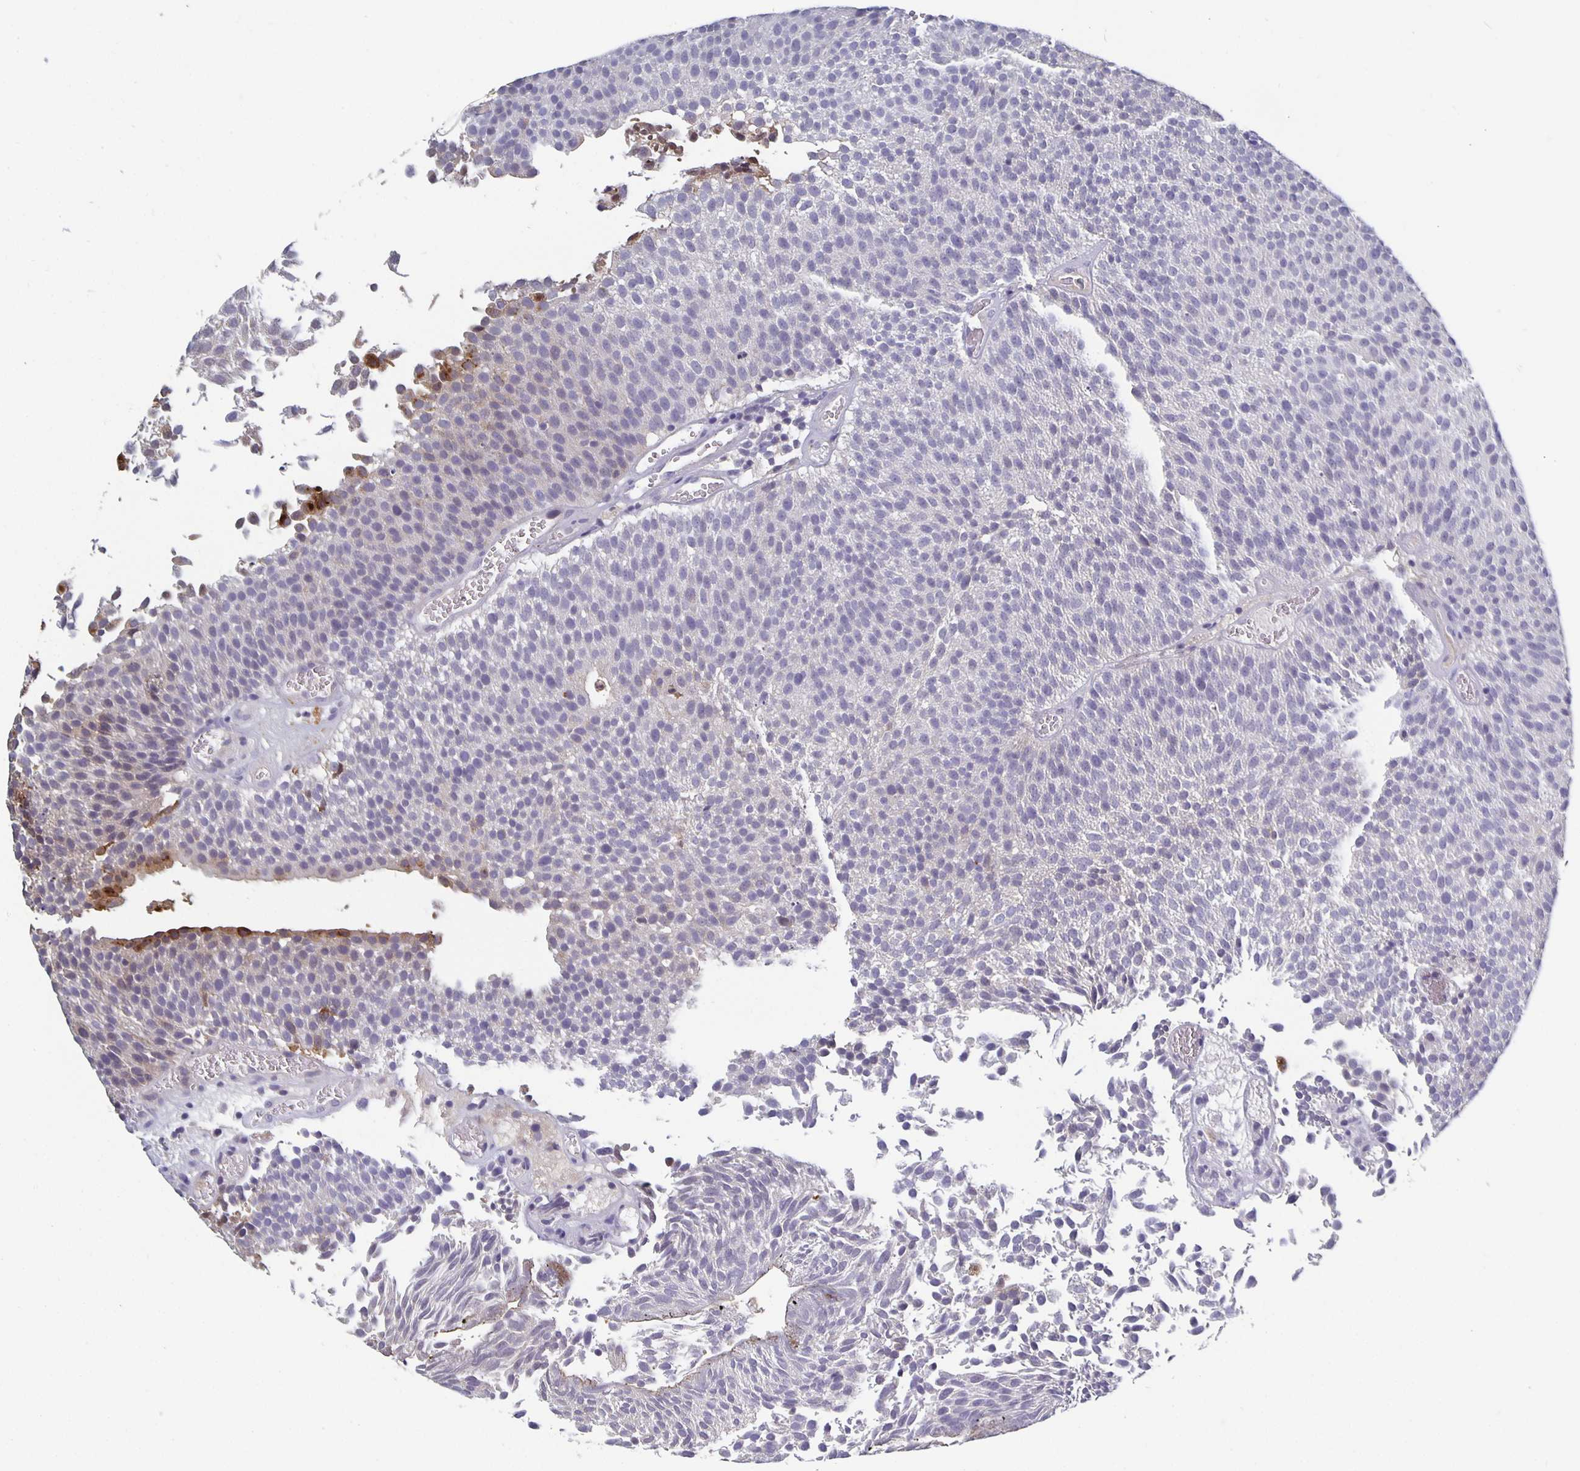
{"staining": {"intensity": "moderate", "quantity": "<25%", "location": "cytoplasmic/membranous"}, "tissue": "urothelial cancer", "cell_type": "Tumor cells", "image_type": "cancer", "snomed": [{"axis": "morphology", "description": "Urothelial carcinoma, Low grade"}, {"axis": "topography", "description": "Urinary bladder"}], "caption": "IHC histopathology image of neoplastic tissue: human urothelial cancer stained using immunohistochemistry shows low levels of moderate protein expression localized specifically in the cytoplasmic/membranous of tumor cells, appearing as a cytoplasmic/membranous brown color.", "gene": "GDF15", "patient": {"sex": "female", "age": 79}}